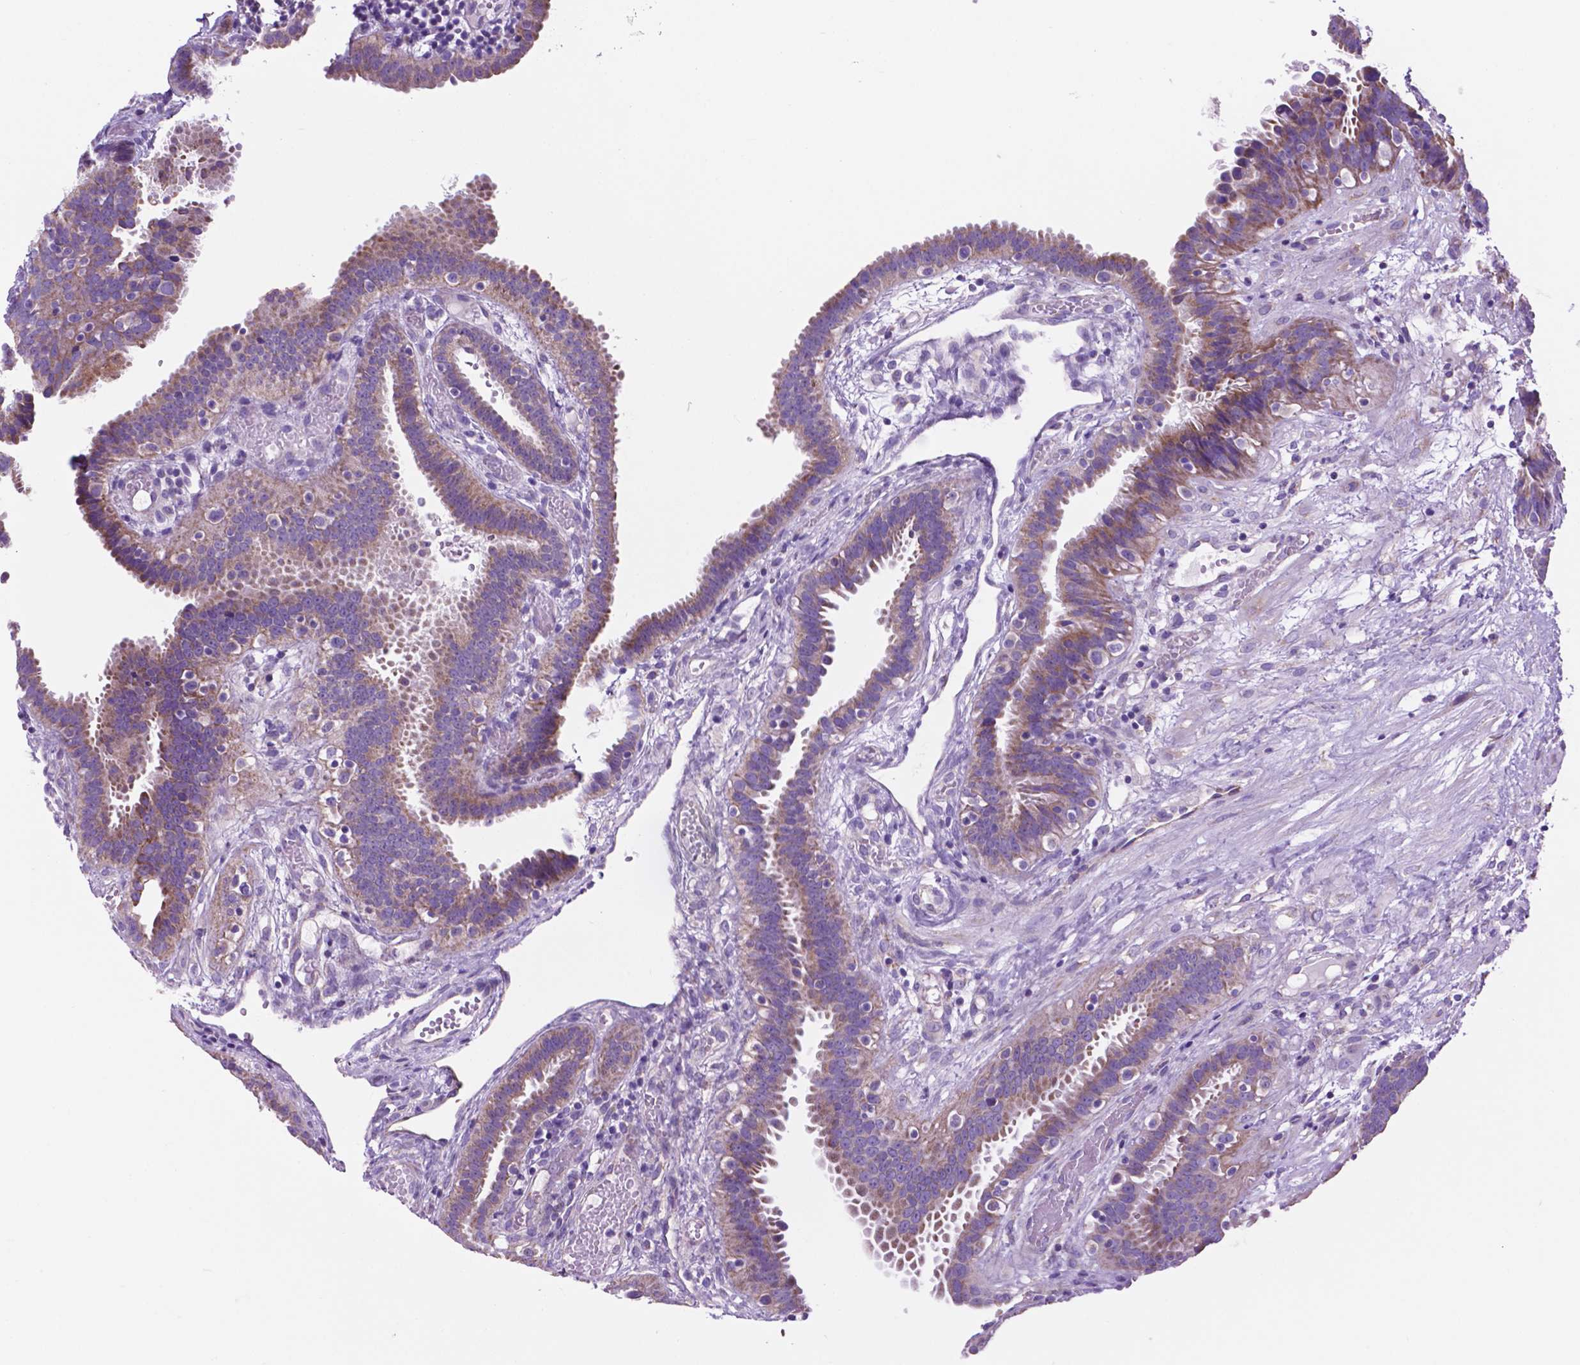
{"staining": {"intensity": "weak", "quantity": "25%-75%", "location": "cytoplasmic/membranous"}, "tissue": "fallopian tube", "cell_type": "Glandular cells", "image_type": "normal", "snomed": [{"axis": "morphology", "description": "Normal tissue, NOS"}, {"axis": "topography", "description": "Fallopian tube"}], "caption": "The histopathology image displays immunohistochemical staining of benign fallopian tube. There is weak cytoplasmic/membranous positivity is identified in about 25%-75% of glandular cells. The staining is performed using DAB brown chromogen to label protein expression. The nuclei are counter-stained blue using hematoxylin.", "gene": "TMEM121B", "patient": {"sex": "female", "age": 37}}